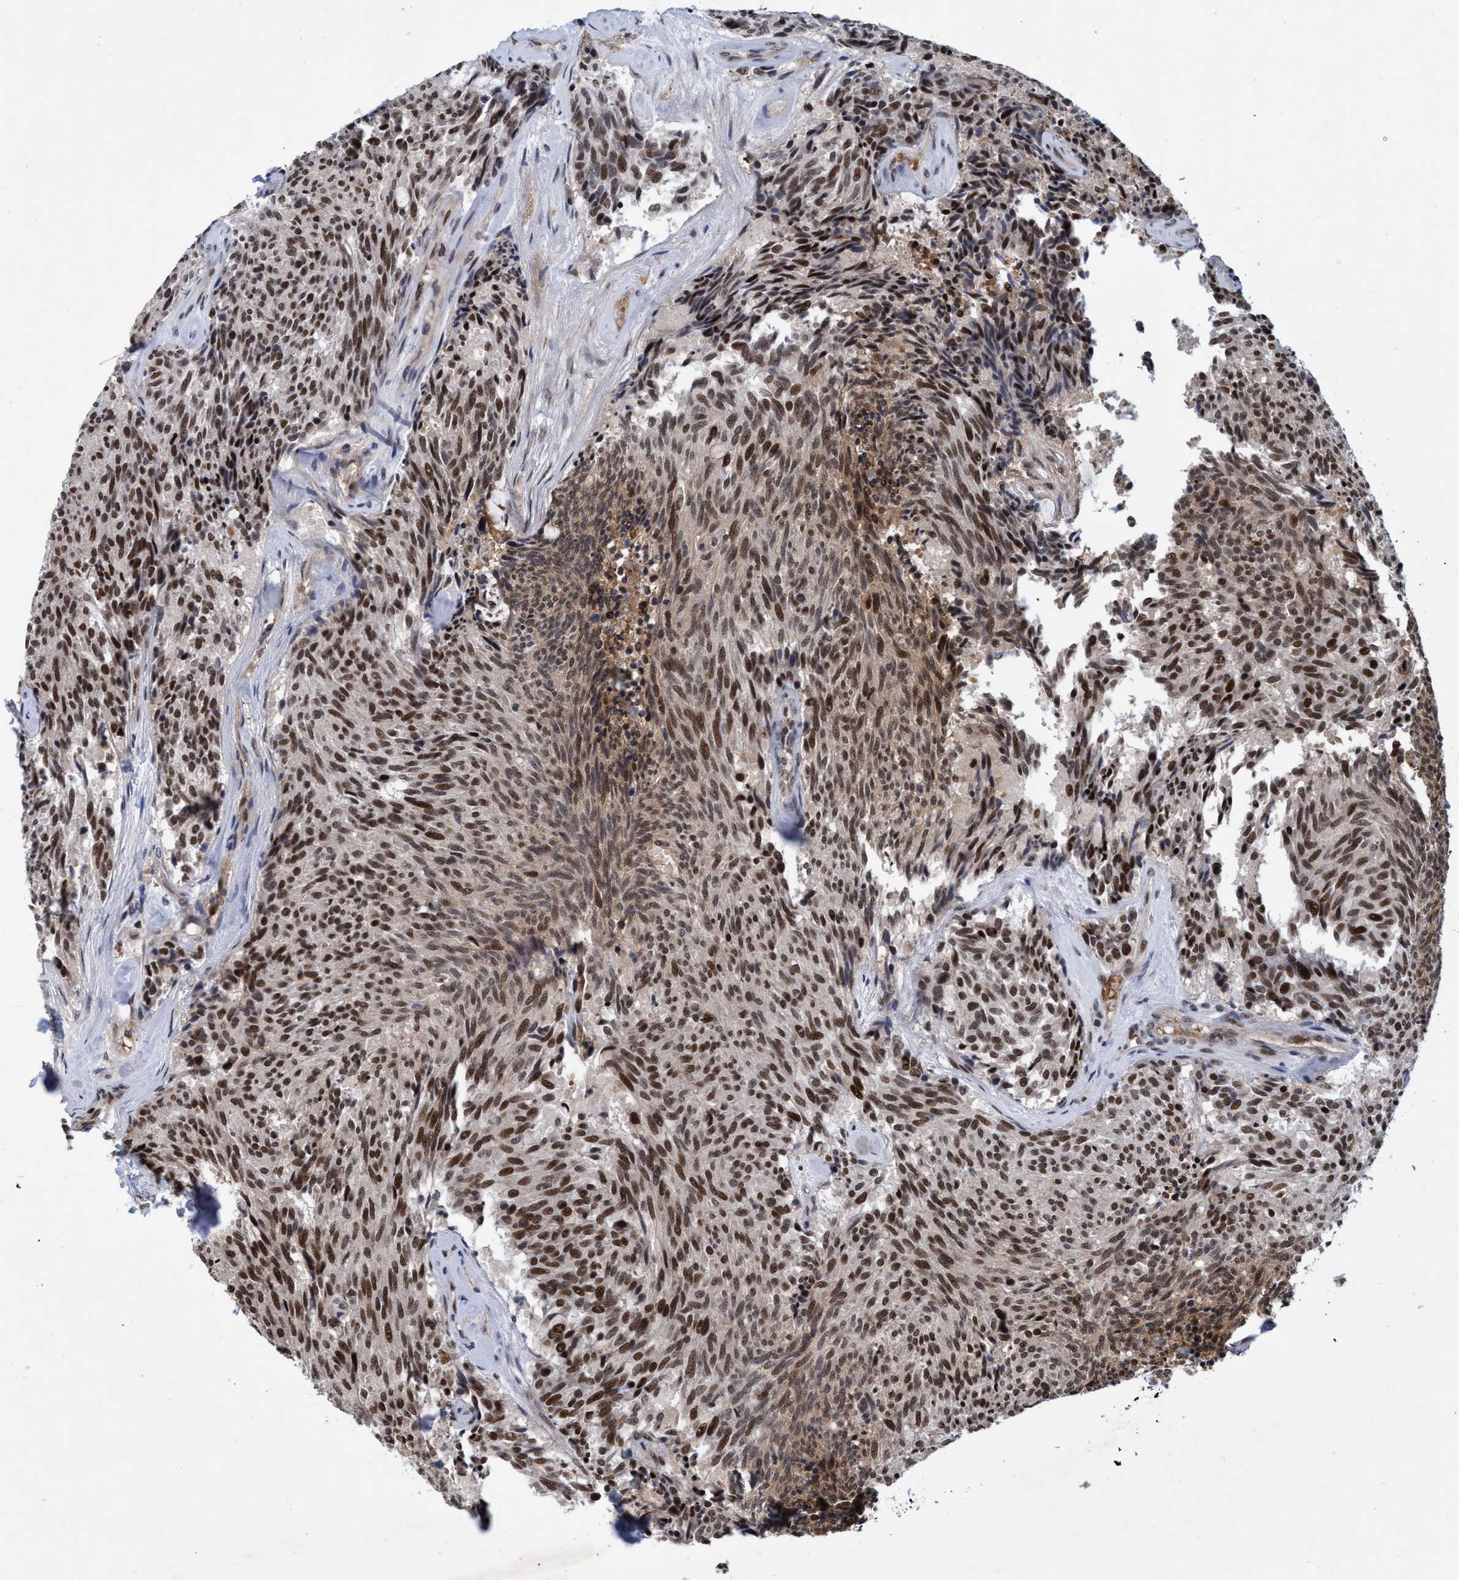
{"staining": {"intensity": "moderate", "quantity": ">75%", "location": "cytoplasmic/membranous,nuclear"}, "tissue": "carcinoid", "cell_type": "Tumor cells", "image_type": "cancer", "snomed": [{"axis": "morphology", "description": "Carcinoid, malignant, NOS"}, {"axis": "topography", "description": "Pancreas"}], "caption": "A photomicrograph showing moderate cytoplasmic/membranous and nuclear expression in about >75% of tumor cells in carcinoid, as visualized by brown immunohistochemical staining.", "gene": "GTF2F1", "patient": {"sex": "female", "age": 54}}